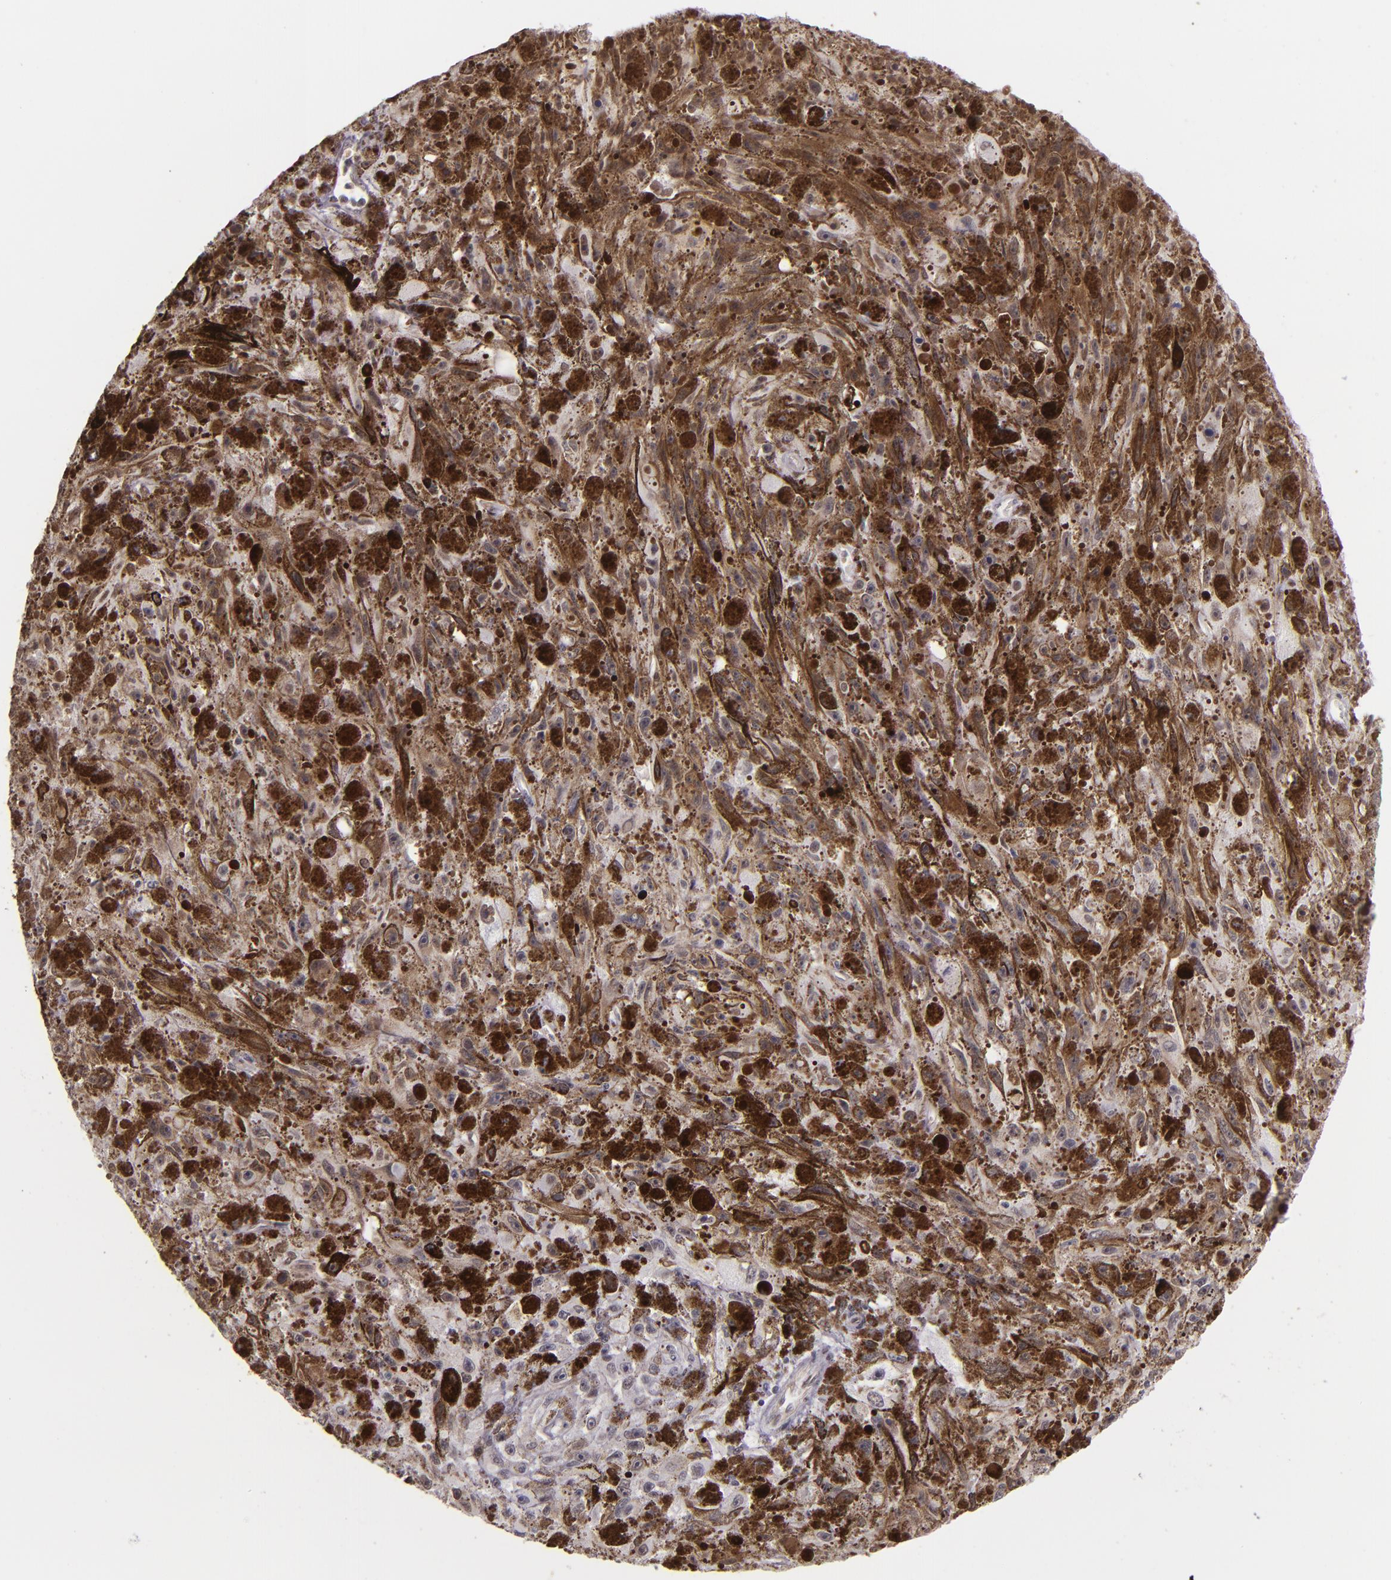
{"staining": {"intensity": "negative", "quantity": "none", "location": "none"}, "tissue": "melanoma", "cell_type": "Tumor cells", "image_type": "cancer", "snomed": [{"axis": "morphology", "description": "Malignant melanoma, NOS"}, {"axis": "topography", "description": "Skin"}], "caption": "Immunohistochemistry of human malignant melanoma exhibits no expression in tumor cells. Nuclei are stained in blue.", "gene": "NCOR2", "patient": {"sex": "female", "age": 104}}